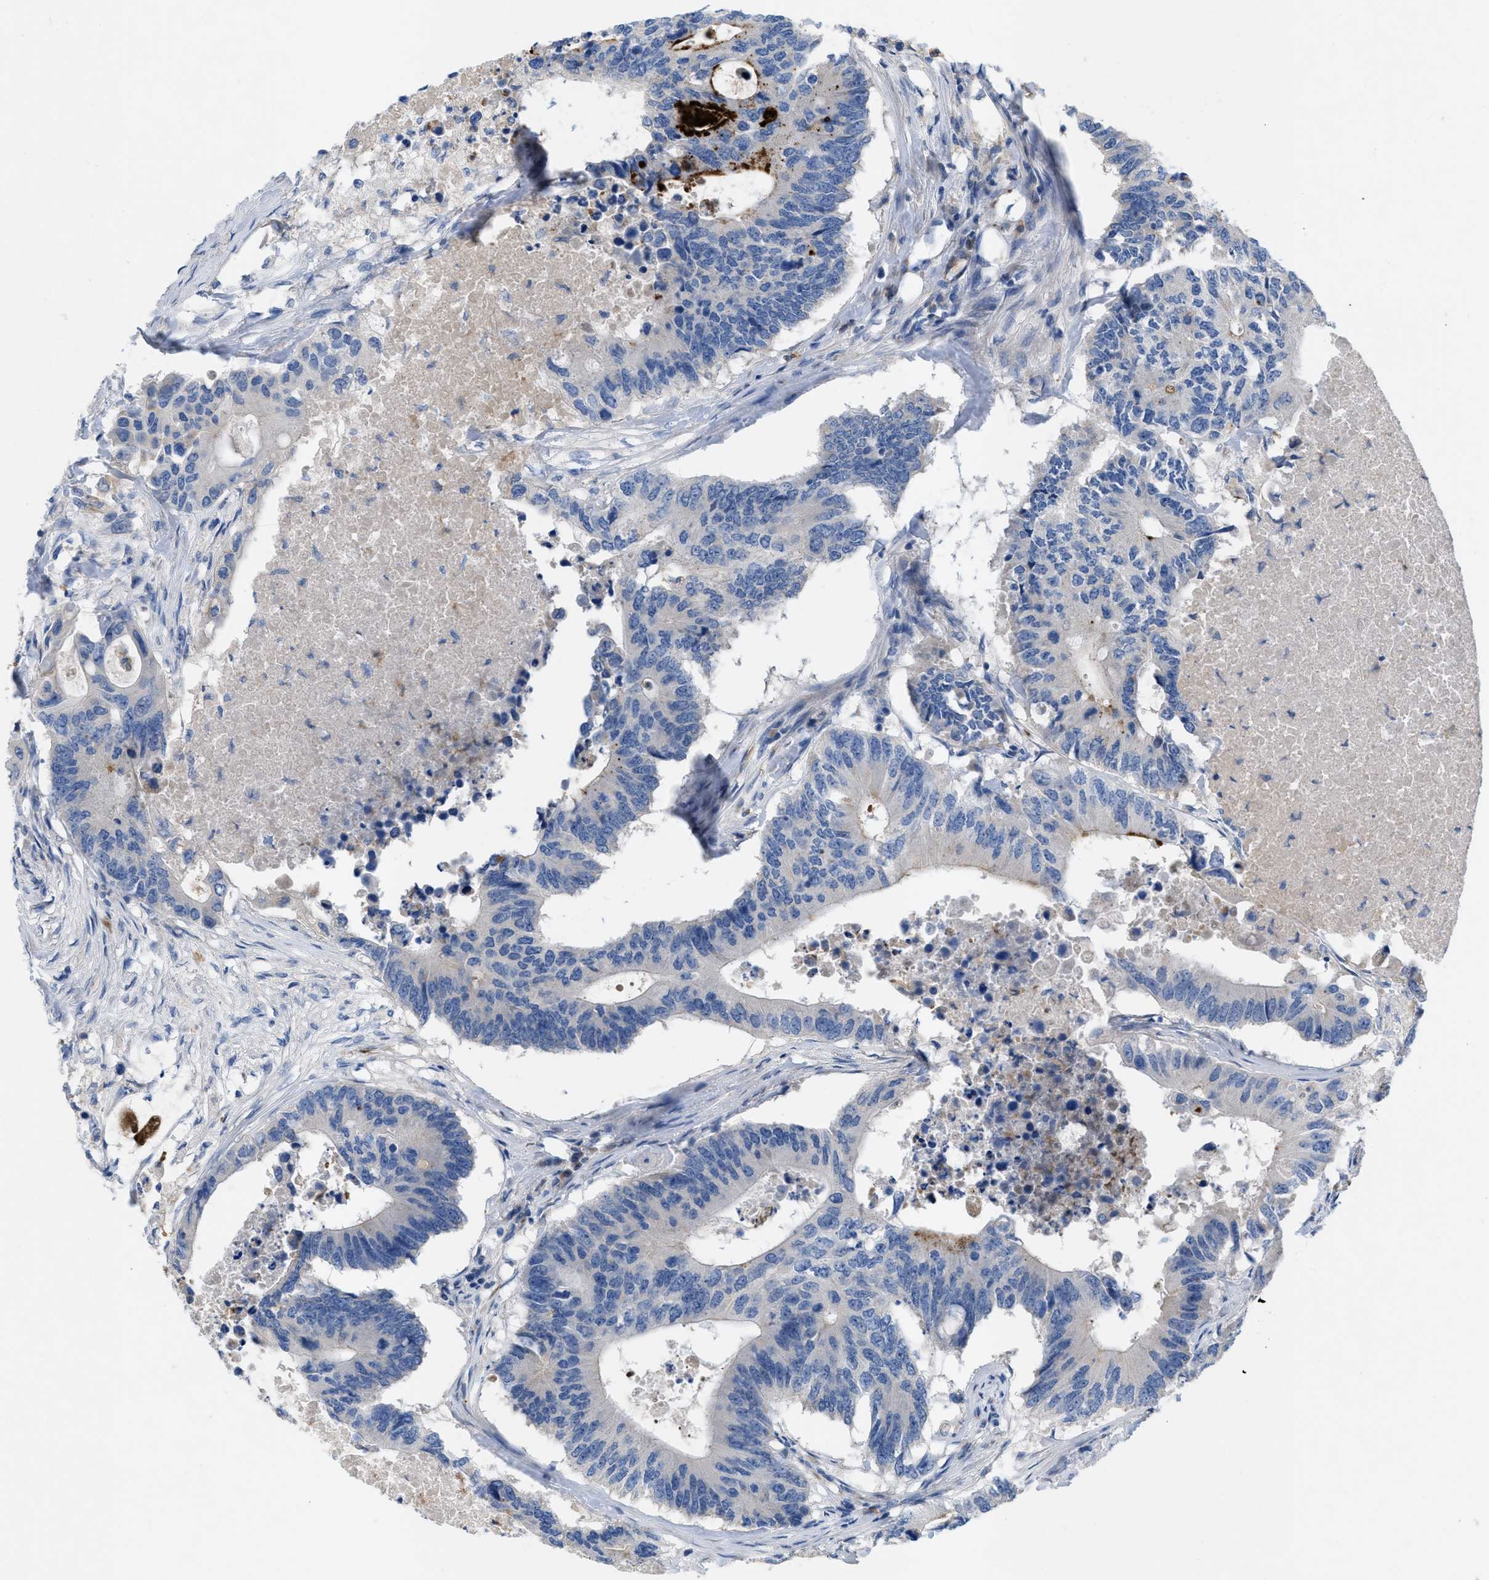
{"staining": {"intensity": "negative", "quantity": "none", "location": "none"}, "tissue": "colorectal cancer", "cell_type": "Tumor cells", "image_type": "cancer", "snomed": [{"axis": "morphology", "description": "Adenocarcinoma, NOS"}, {"axis": "topography", "description": "Colon"}], "caption": "High power microscopy photomicrograph of an IHC image of colorectal cancer, revealing no significant staining in tumor cells.", "gene": "PLPPR5", "patient": {"sex": "male", "age": 71}}